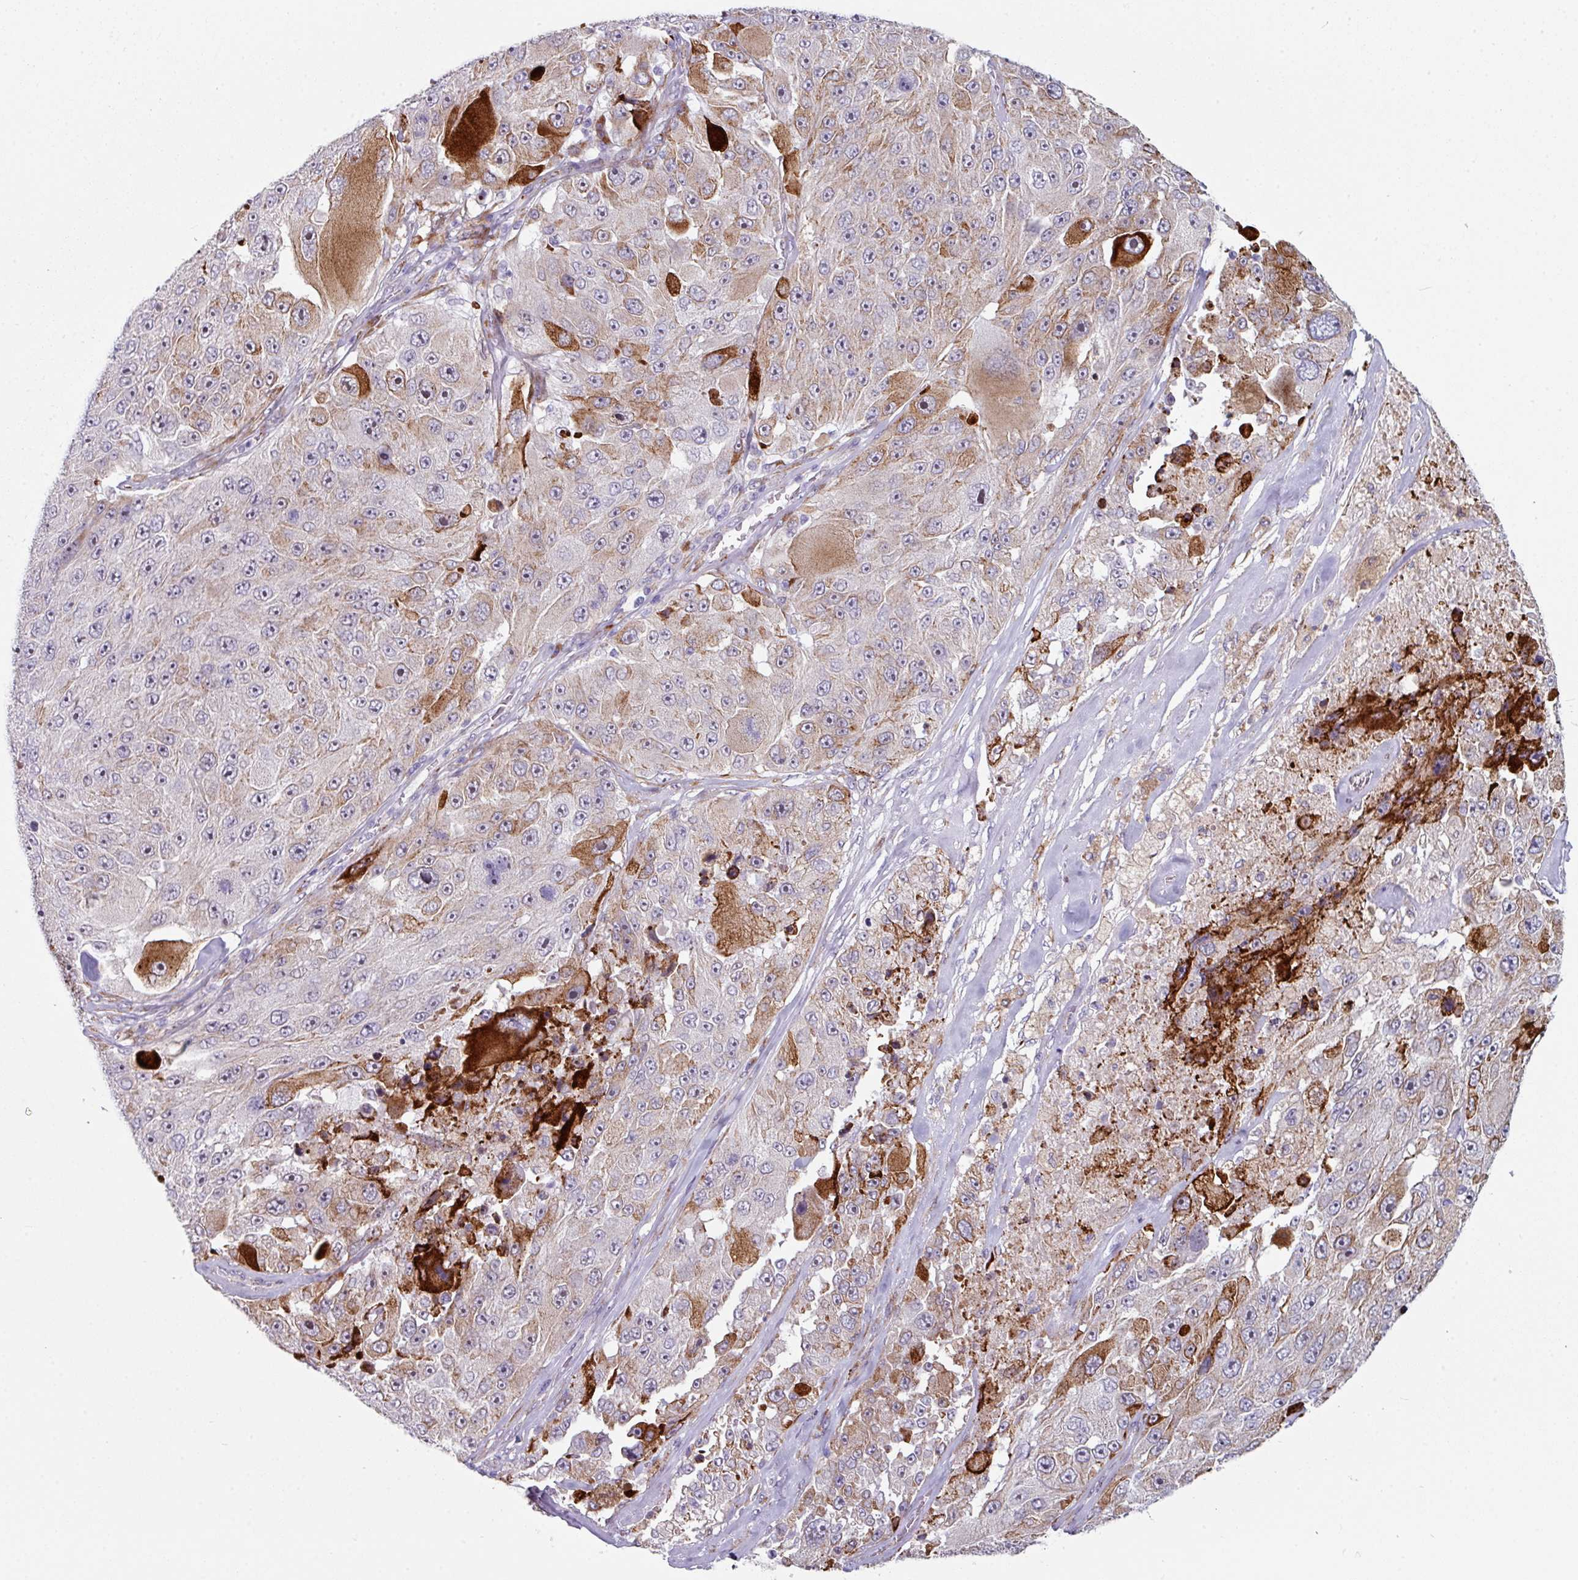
{"staining": {"intensity": "moderate", "quantity": "<25%", "location": "cytoplasmic/membranous"}, "tissue": "melanoma", "cell_type": "Tumor cells", "image_type": "cancer", "snomed": [{"axis": "morphology", "description": "Malignant melanoma, Metastatic site"}, {"axis": "topography", "description": "Lymph node"}], "caption": "Protein staining demonstrates moderate cytoplasmic/membranous staining in about <25% of tumor cells in malignant melanoma (metastatic site). (brown staining indicates protein expression, while blue staining denotes nuclei).", "gene": "BMS1", "patient": {"sex": "male", "age": 62}}